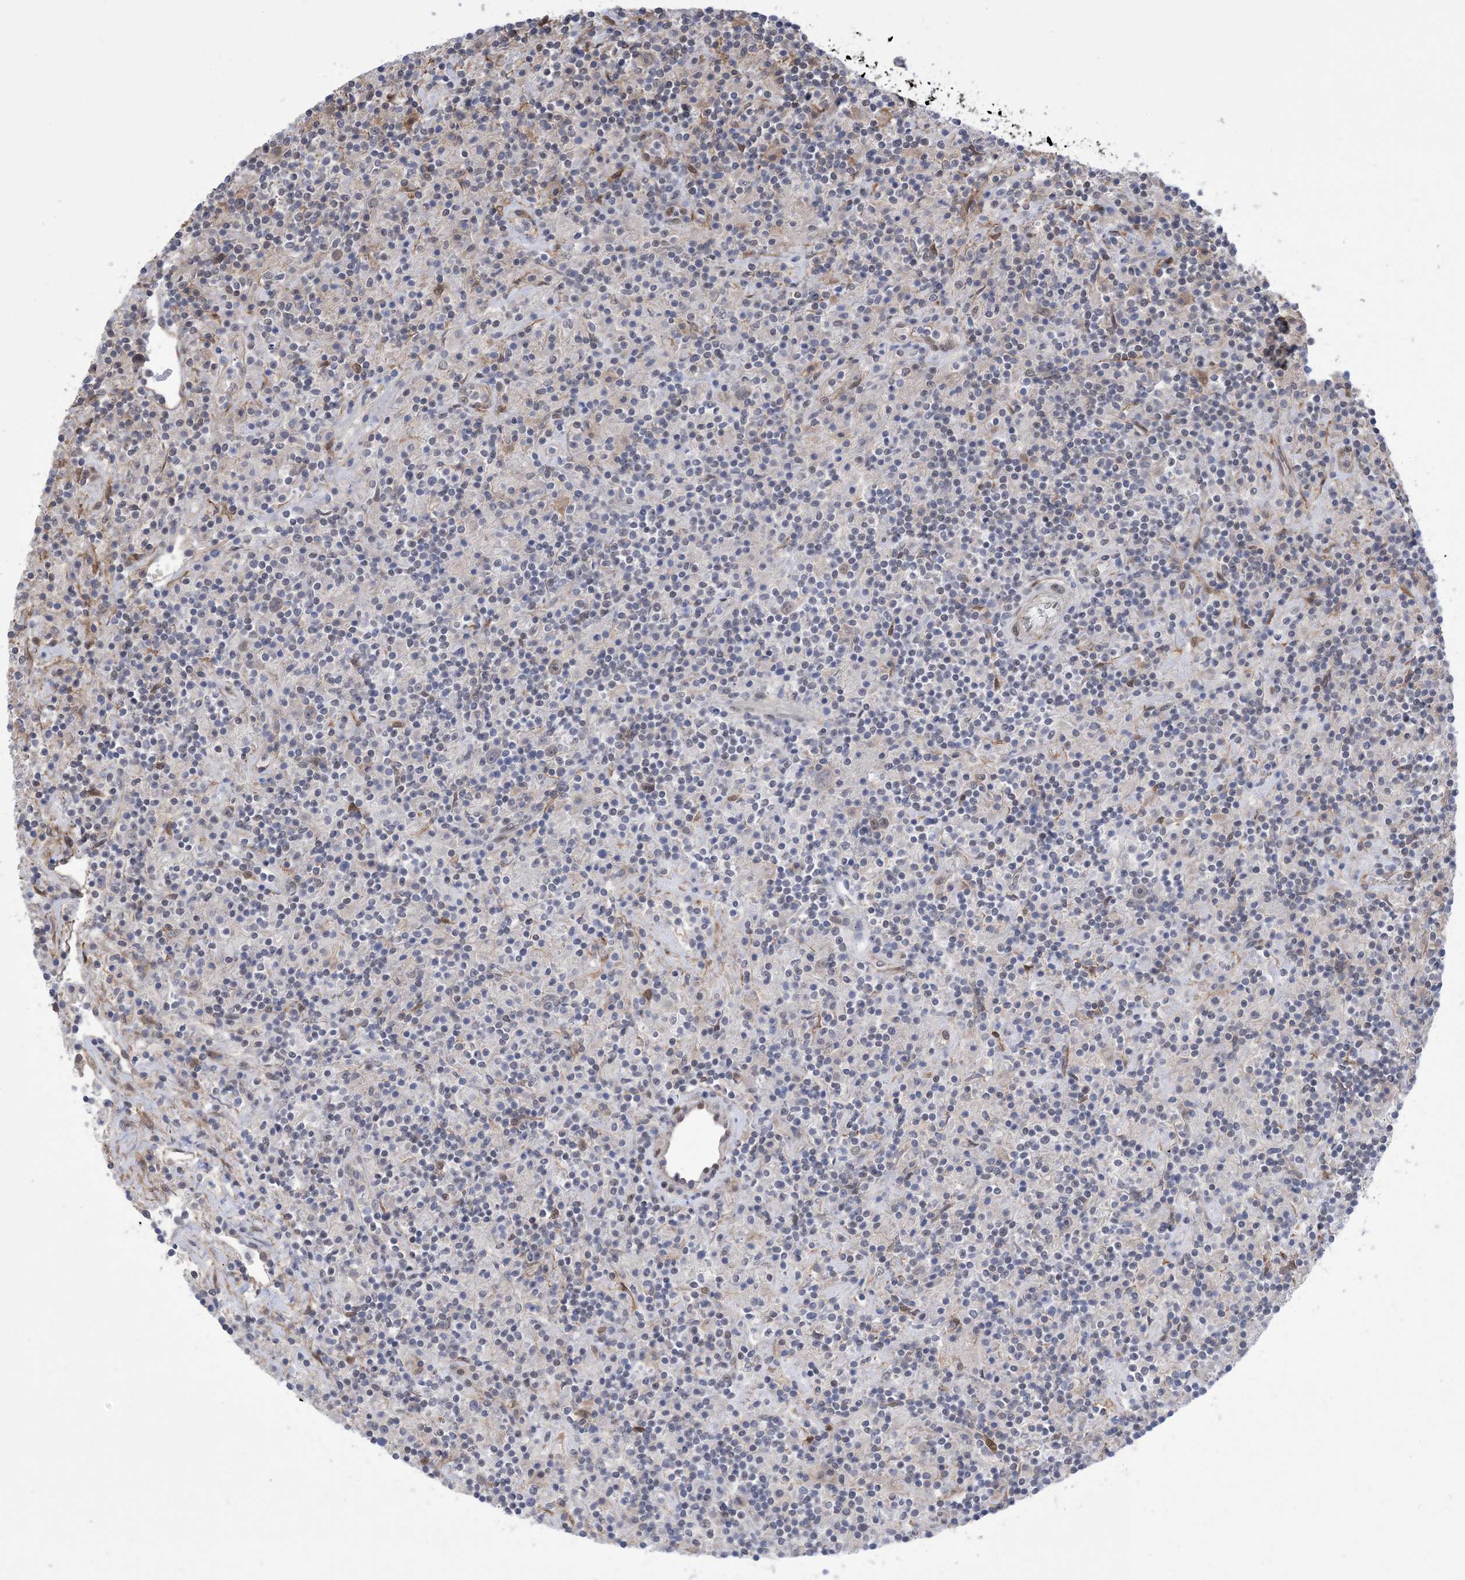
{"staining": {"intensity": "negative", "quantity": "none", "location": "none"}, "tissue": "lymphoma", "cell_type": "Tumor cells", "image_type": "cancer", "snomed": [{"axis": "morphology", "description": "Hodgkin's disease, NOS"}, {"axis": "topography", "description": "Lymph node"}], "caption": "Immunohistochemical staining of Hodgkin's disease reveals no significant positivity in tumor cells.", "gene": "ZNF8", "patient": {"sex": "male", "age": 70}}